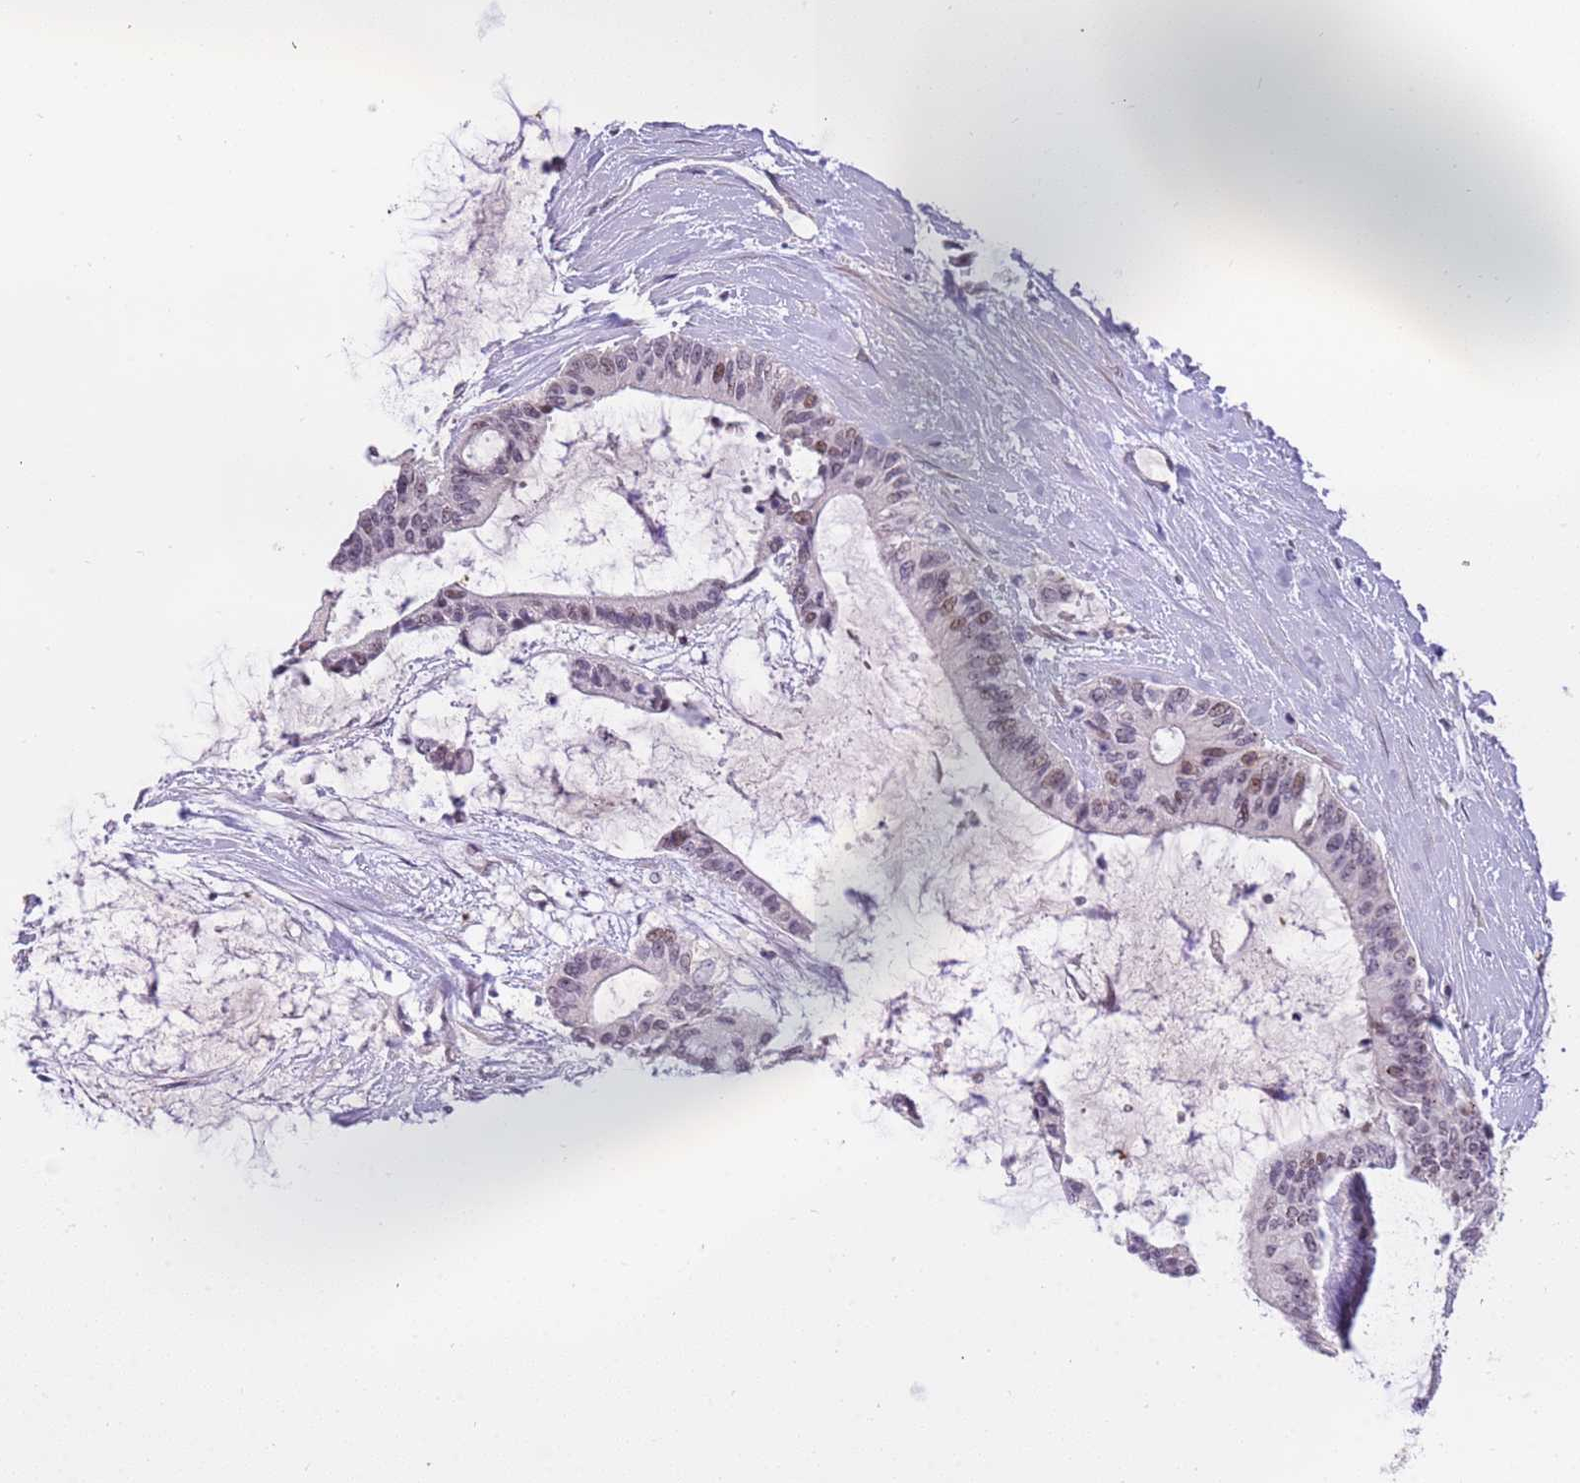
{"staining": {"intensity": "weak", "quantity": "<25%", "location": "nuclear"}, "tissue": "liver cancer", "cell_type": "Tumor cells", "image_type": "cancer", "snomed": [{"axis": "morphology", "description": "Normal tissue, NOS"}, {"axis": "morphology", "description": "Cholangiocarcinoma"}, {"axis": "topography", "description": "Liver"}, {"axis": "topography", "description": "Peripheral nerve tissue"}], "caption": "The image exhibits no significant positivity in tumor cells of liver cholangiocarcinoma.", "gene": "MAGEF1", "patient": {"sex": "female", "age": 73}}